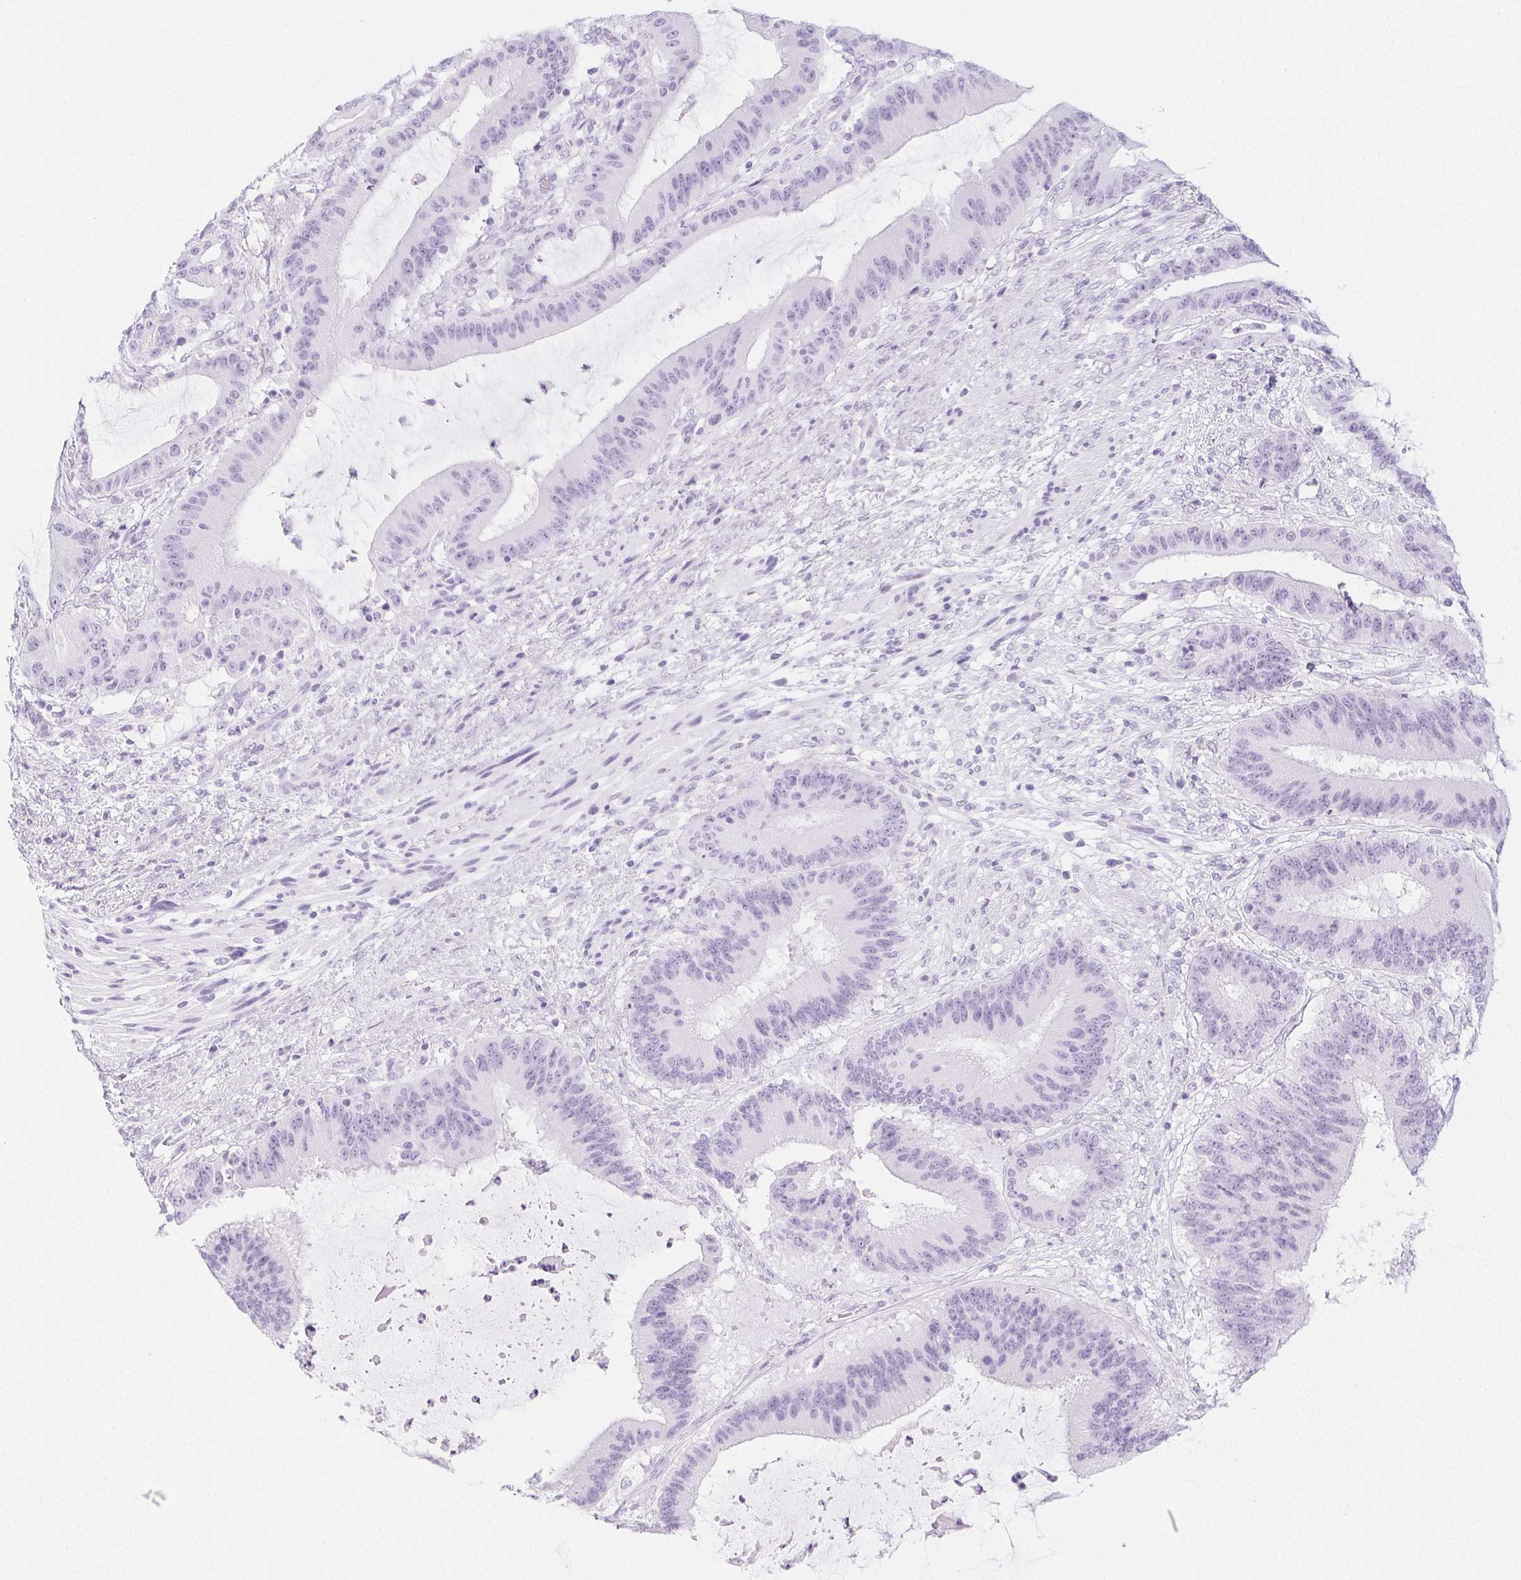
{"staining": {"intensity": "negative", "quantity": "none", "location": "none"}, "tissue": "liver cancer", "cell_type": "Tumor cells", "image_type": "cancer", "snomed": [{"axis": "morphology", "description": "Normal tissue, NOS"}, {"axis": "morphology", "description": "Cholangiocarcinoma"}, {"axis": "topography", "description": "Liver"}, {"axis": "topography", "description": "Peripheral nerve tissue"}], "caption": "This is a micrograph of immunohistochemistry staining of cholangiocarcinoma (liver), which shows no positivity in tumor cells.", "gene": "PI3", "patient": {"sex": "female", "age": 73}}